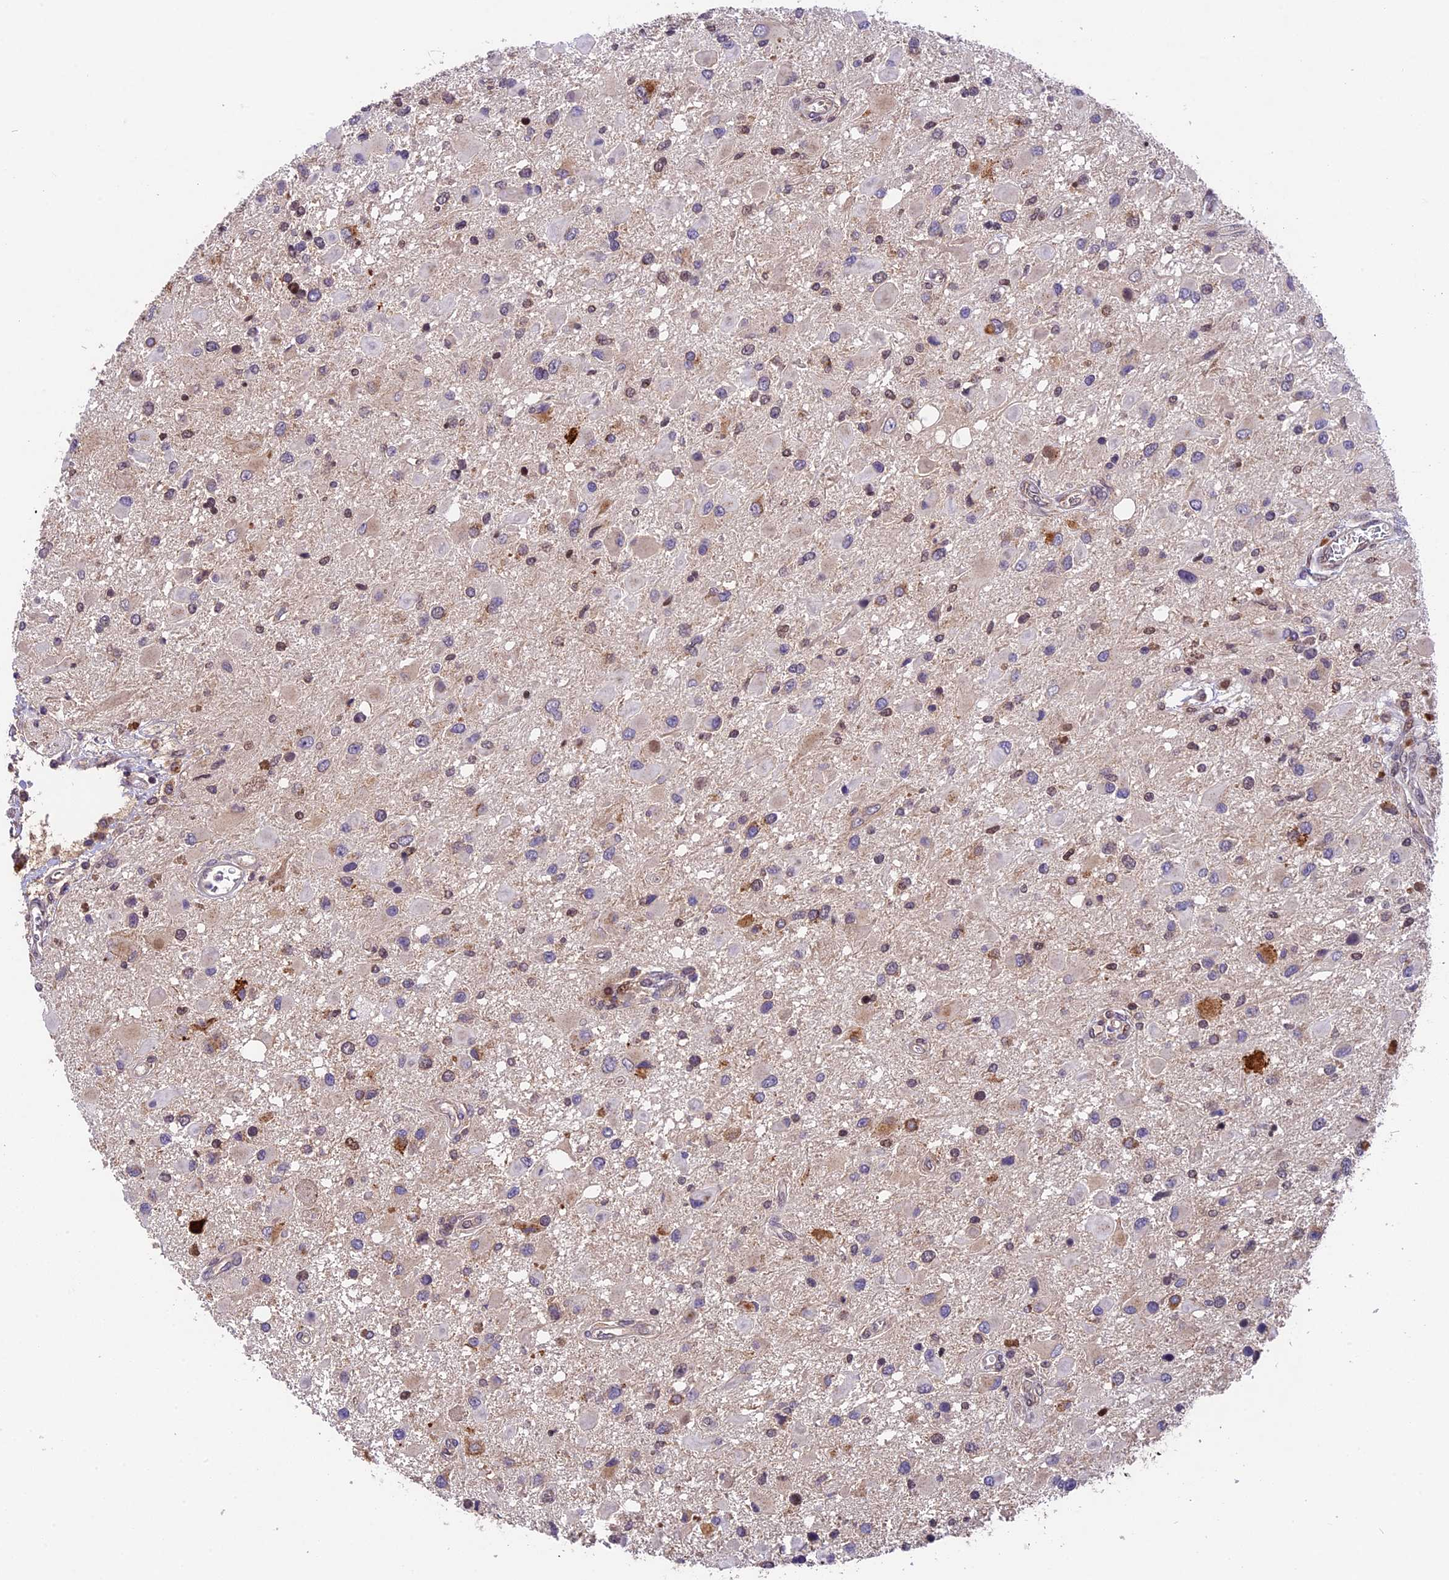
{"staining": {"intensity": "moderate", "quantity": "<25%", "location": "cytoplasmic/membranous"}, "tissue": "glioma", "cell_type": "Tumor cells", "image_type": "cancer", "snomed": [{"axis": "morphology", "description": "Glioma, malignant, High grade"}, {"axis": "topography", "description": "Brain"}], "caption": "Tumor cells show low levels of moderate cytoplasmic/membranous staining in about <25% of cells in malignant glioma (high-grade).", "gene": "CCSER1", "patient": {"sex": "male", "age": 53}}